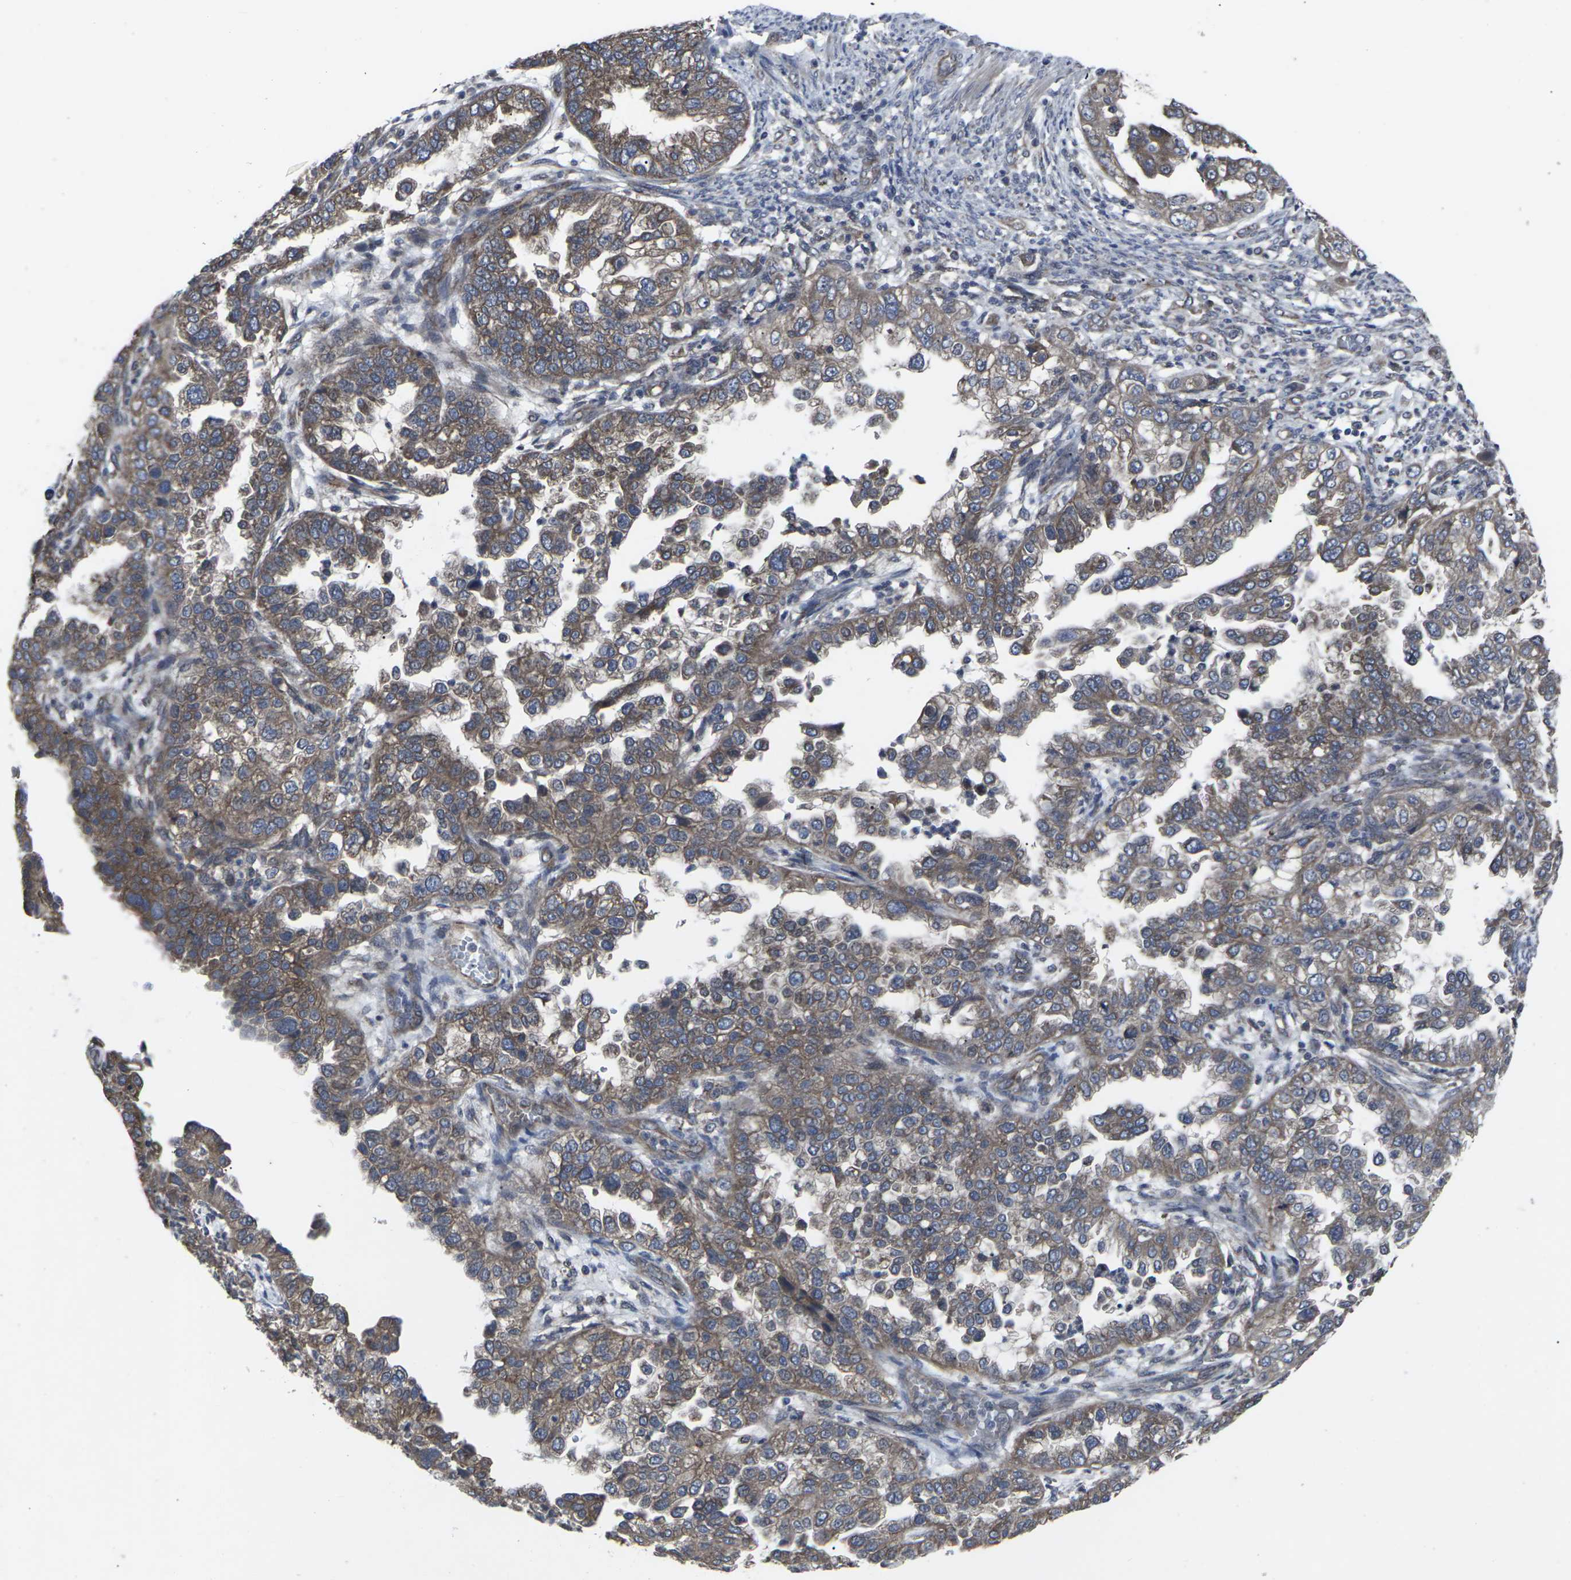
{"staining": {"intensity": "moderate", "quantity": ">75%", "location": "cytoplasmic/membranous"}, "tissue": "endometrial cancer", "cell_type": "Tumor cells", "image_type": "cancer", "snomed": [{"axis": "morphology", "description": "Adenocarcinoma, NOS"}, {"axis": "topography", "description": "Endometrium"}], "caption": "Human adenocarcinoma (endometrial) stained with a brown dye shows moderate cytoplasmic/membranous positive expression in about >75% of tumor cells.", "gene": "MAPKAPK2", "patient": {"sex": "female", "age": 85}}